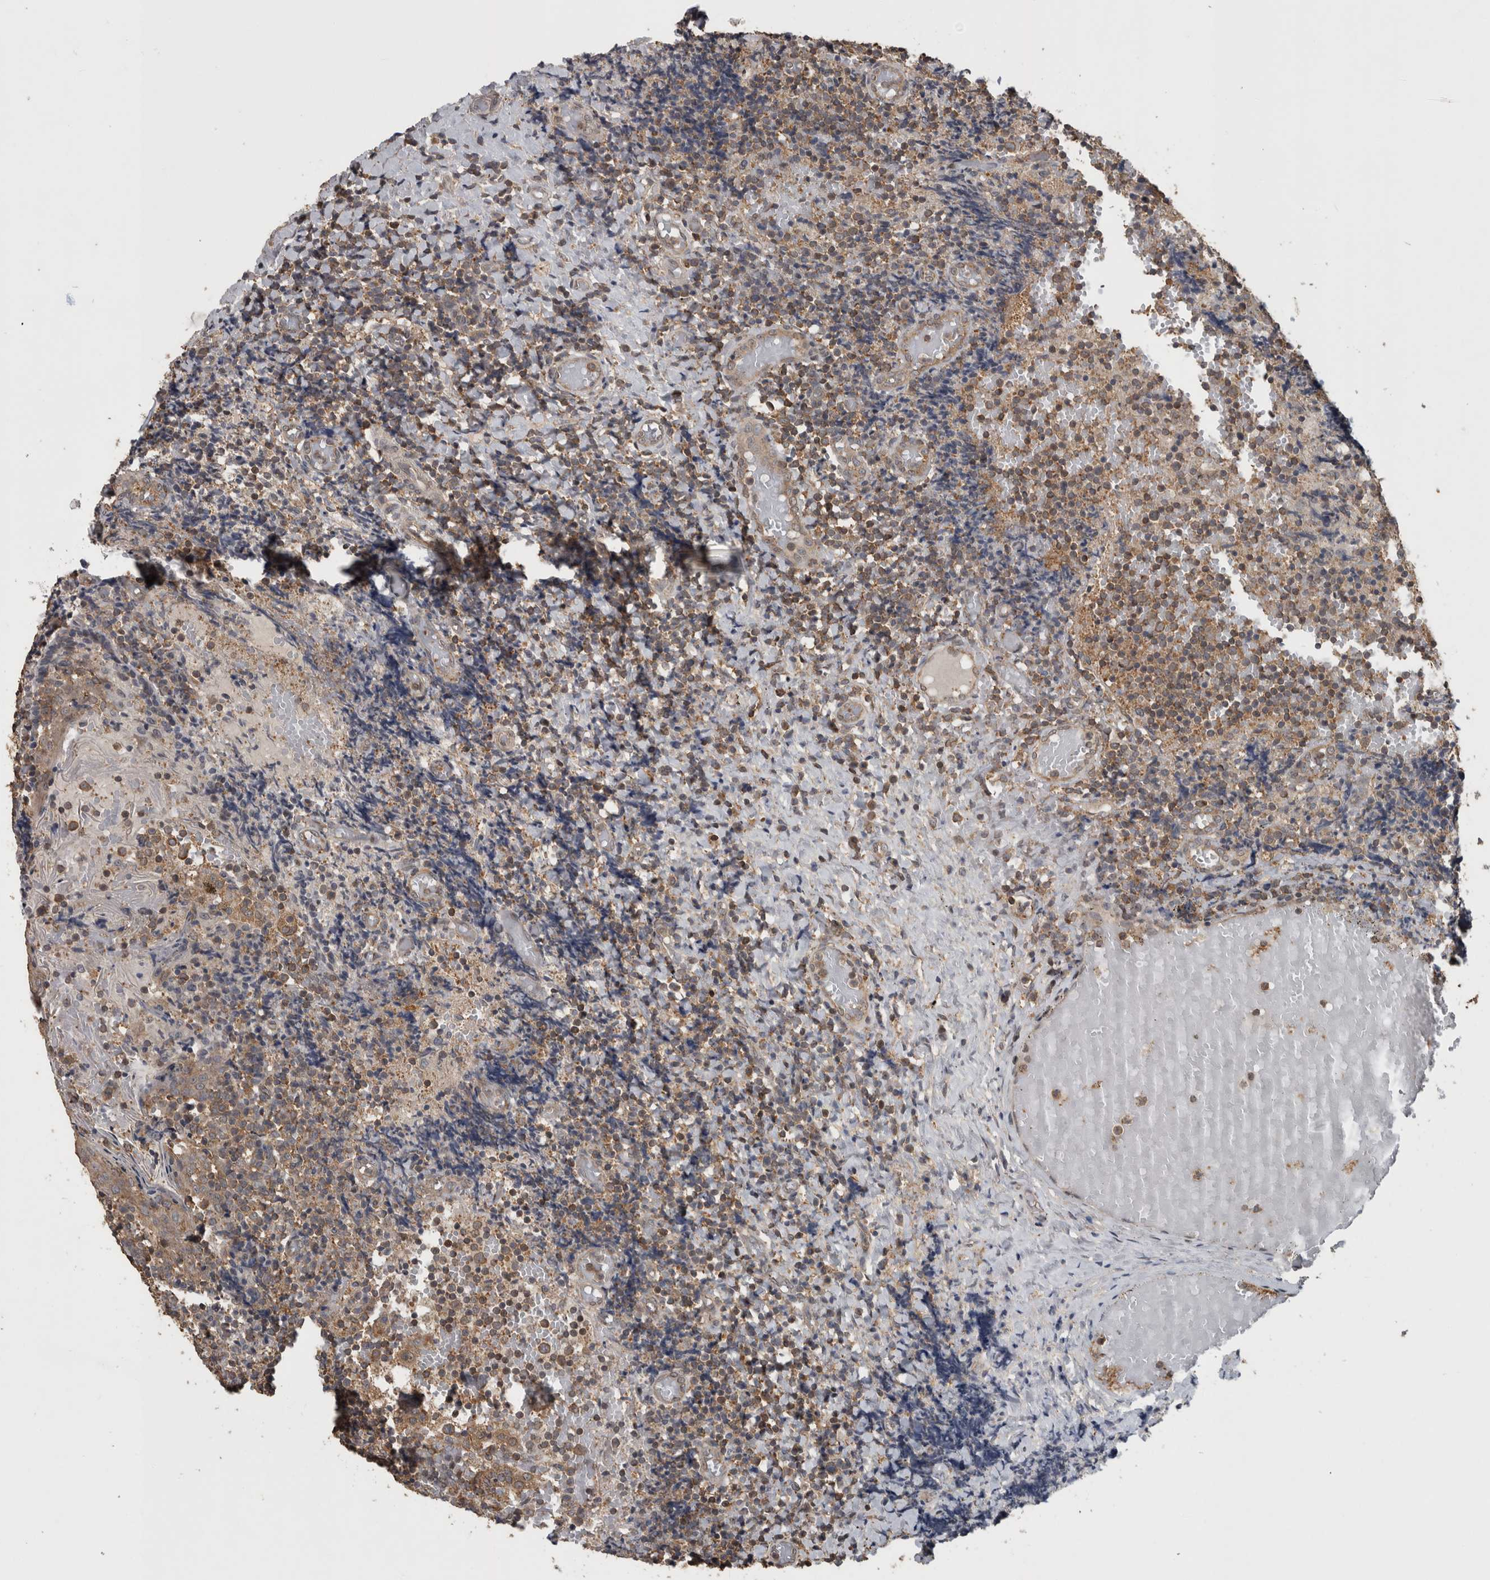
{"staining": {"intensity": "moderate", "quantity": ">75%", "location": "cytoplasmic/membranous"}, "tissue": "tonsil", "cell_type": "Germinal center cells", "image_type": "normal", "snomed": [{"axis": "morphology", "description": "Normal tissue, NOS"}, {"axis": "topography", "description": "Tonsil"}], "caption": "DAB (3,3'-diaminobenzidine) immunohistochemical staining of normal tonsil demonstrates moderate cytoplasmic/membranous protein expression in about >75% of germinal center cells. Nuclei are stained in blue.", "gene": "ATXN2", "patient": {"sex": "female", "age": 19}}